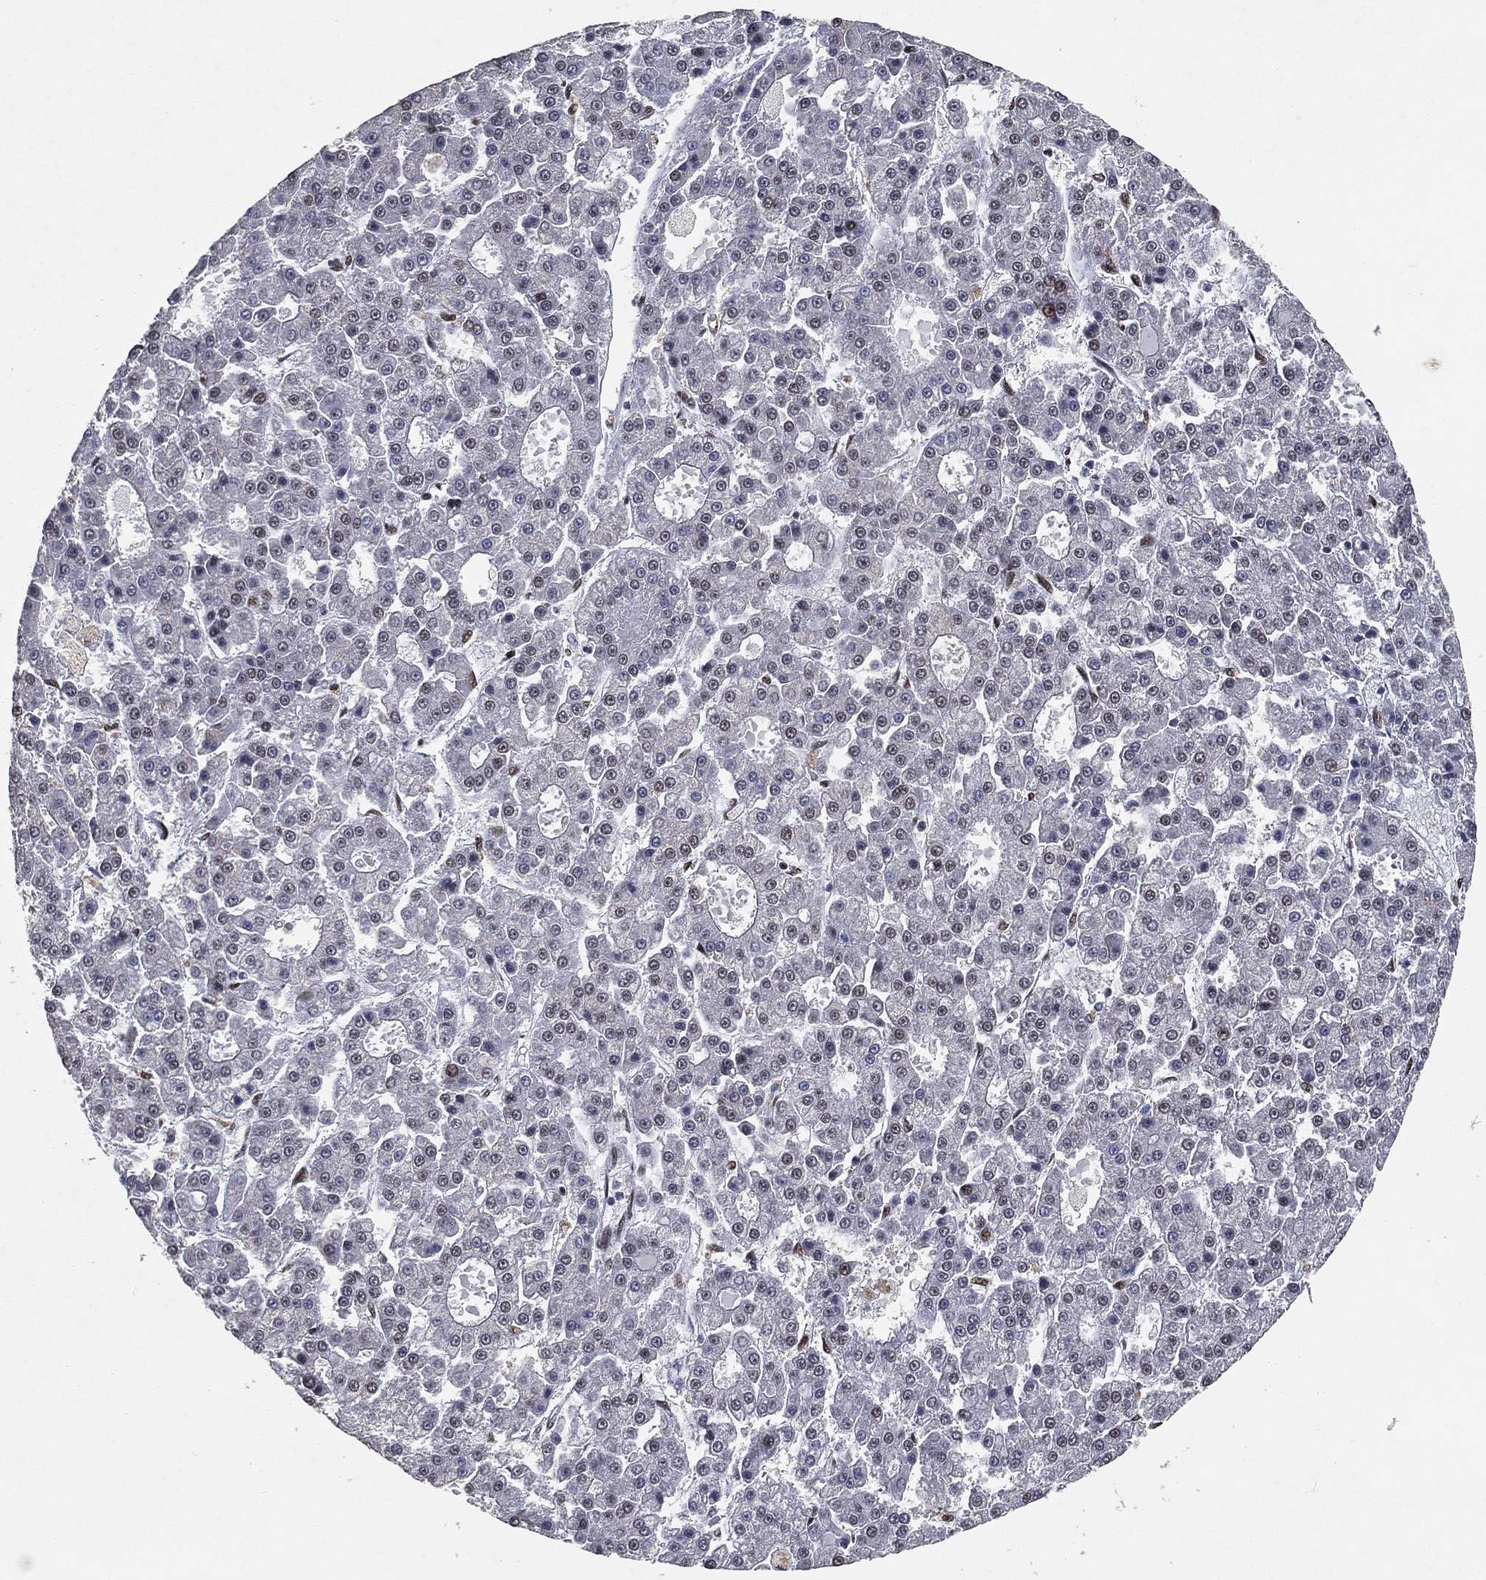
{"staining": {"intensity": "weak", "quantity": "<25%", "location": "nuclear"}, "tissue": "liver cancer", "cell_type": "Tumor cells", "image_type": "cancer", "snomed": [{"axis": "morphology", "description": "Carcinoma, Hepatocellular, NOS"}, {"axis": "topography", "description": "Liver"}], "caption": "This is a micrograph of immunohistochemistry staining of liver cancer, which shows no positivity in tumor cells. (DAB immunohistochemistry (IHC) visualized using brightfield microscopy, high magnification).", "gene": "DDX27", "patient": {"sex": "male", "age": 70}}